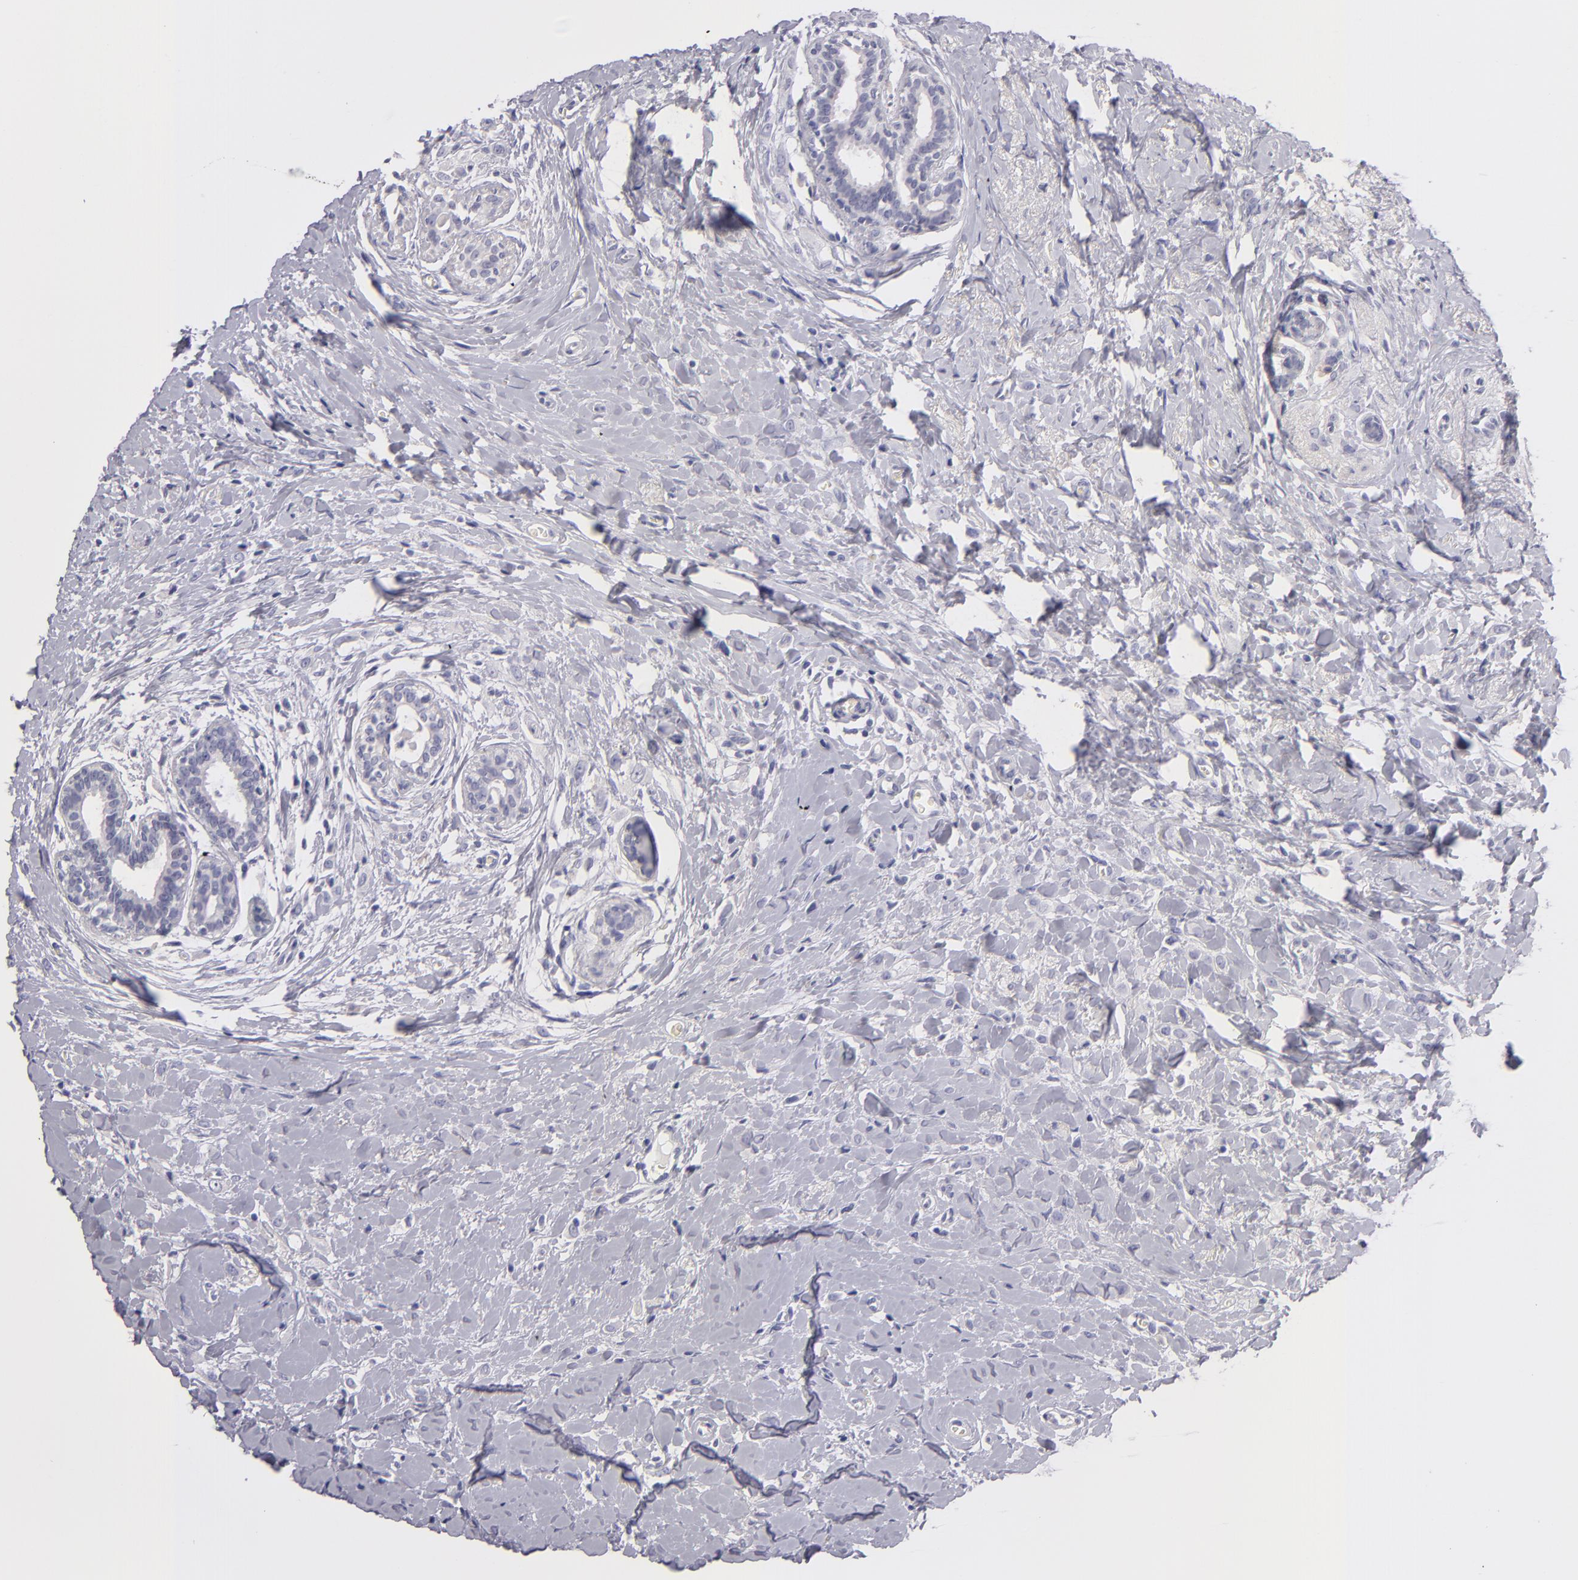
{"staining": {"intensity": "negative", "quantity": "none", "location": "none"}, "tissue": "breast cancer", "cell_type": "Tumor cells", "image_type": "cancer", "snomed": [{"axis": "morphology", "description": "Lobular carcinoma"}, {"axis": "topography", "description": "Breast"}], "caption": "IHC micrograph of neoplastic tissue: breast cancer (lobular carcinoma) stained with DAB exhibits no significant protein staining in tumor cells. The staining was performed using DAB to visualize the protein expression in brown, while the nuclei were stained in blue with hematoxylin (Magnification: 20x).", "gene": "TNNC1", "patient": {"sex": "female", "age": 57}}